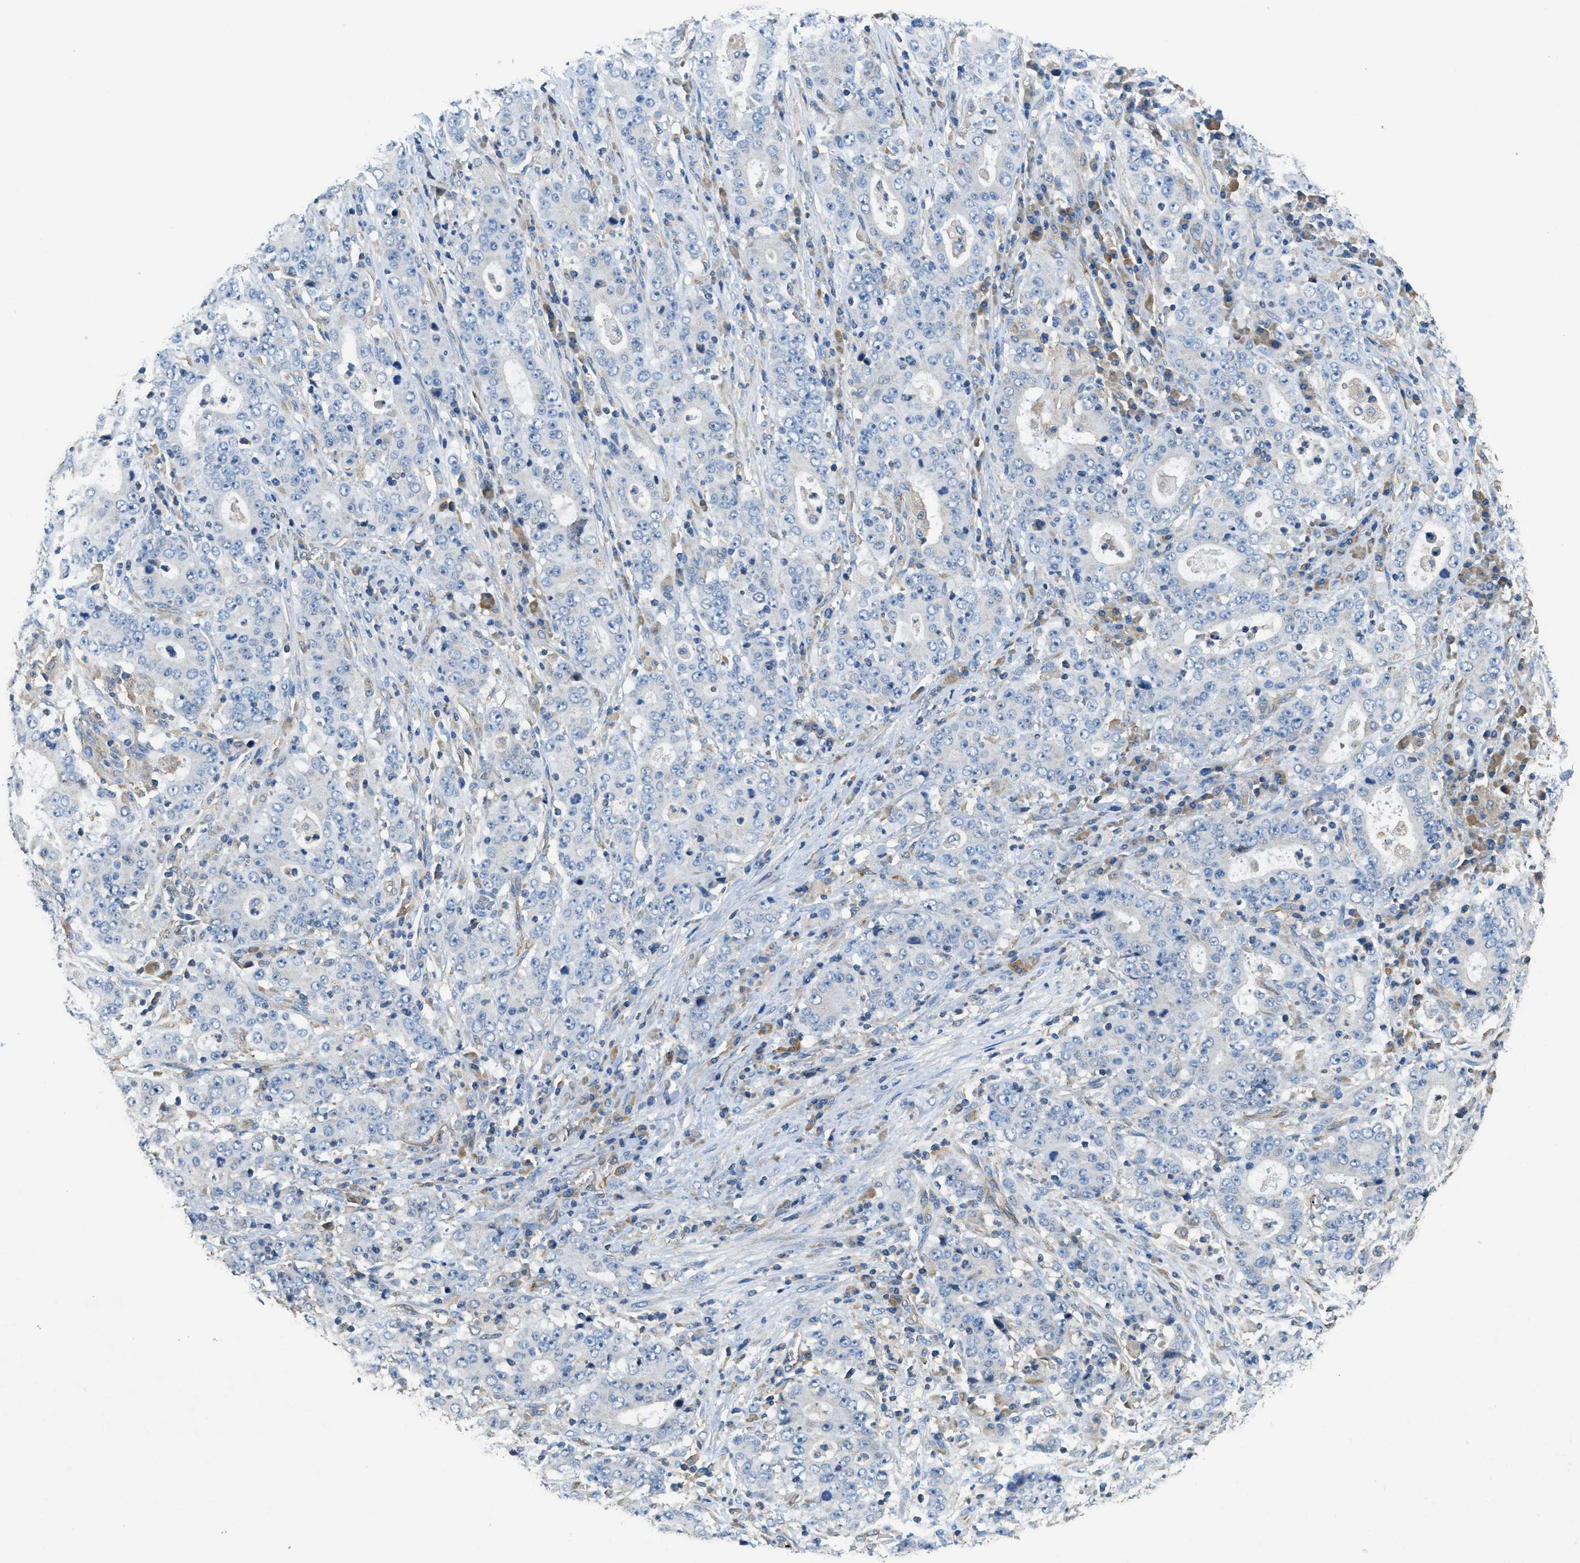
{"staining": {"intensity": "negative", "quantity": "none", "location": "none"}, "tissue": "stomach cancer", "cell_type": "Tumor cells", "image_type": "cancer", "snomed": [{"axis": "morphology", "description": "Normal tissue, NOS"}, {"axis": "morphology", "description": "Adenocarcinoma, NOS"}, {"axis": "topography", "description": "Stomach, upper"}, {"axis": "topography", "description": "Stomach"}], "caption": "Immunohistochemistry (IHC) image of human stomach cancer stained for a protein (brown), which displays no expression in tumor cells. (Immunohistochemistry, brightfield microscopy, high magnification).", "gene": "DGKE", "patient": {"sex": "male", "age": 59}}